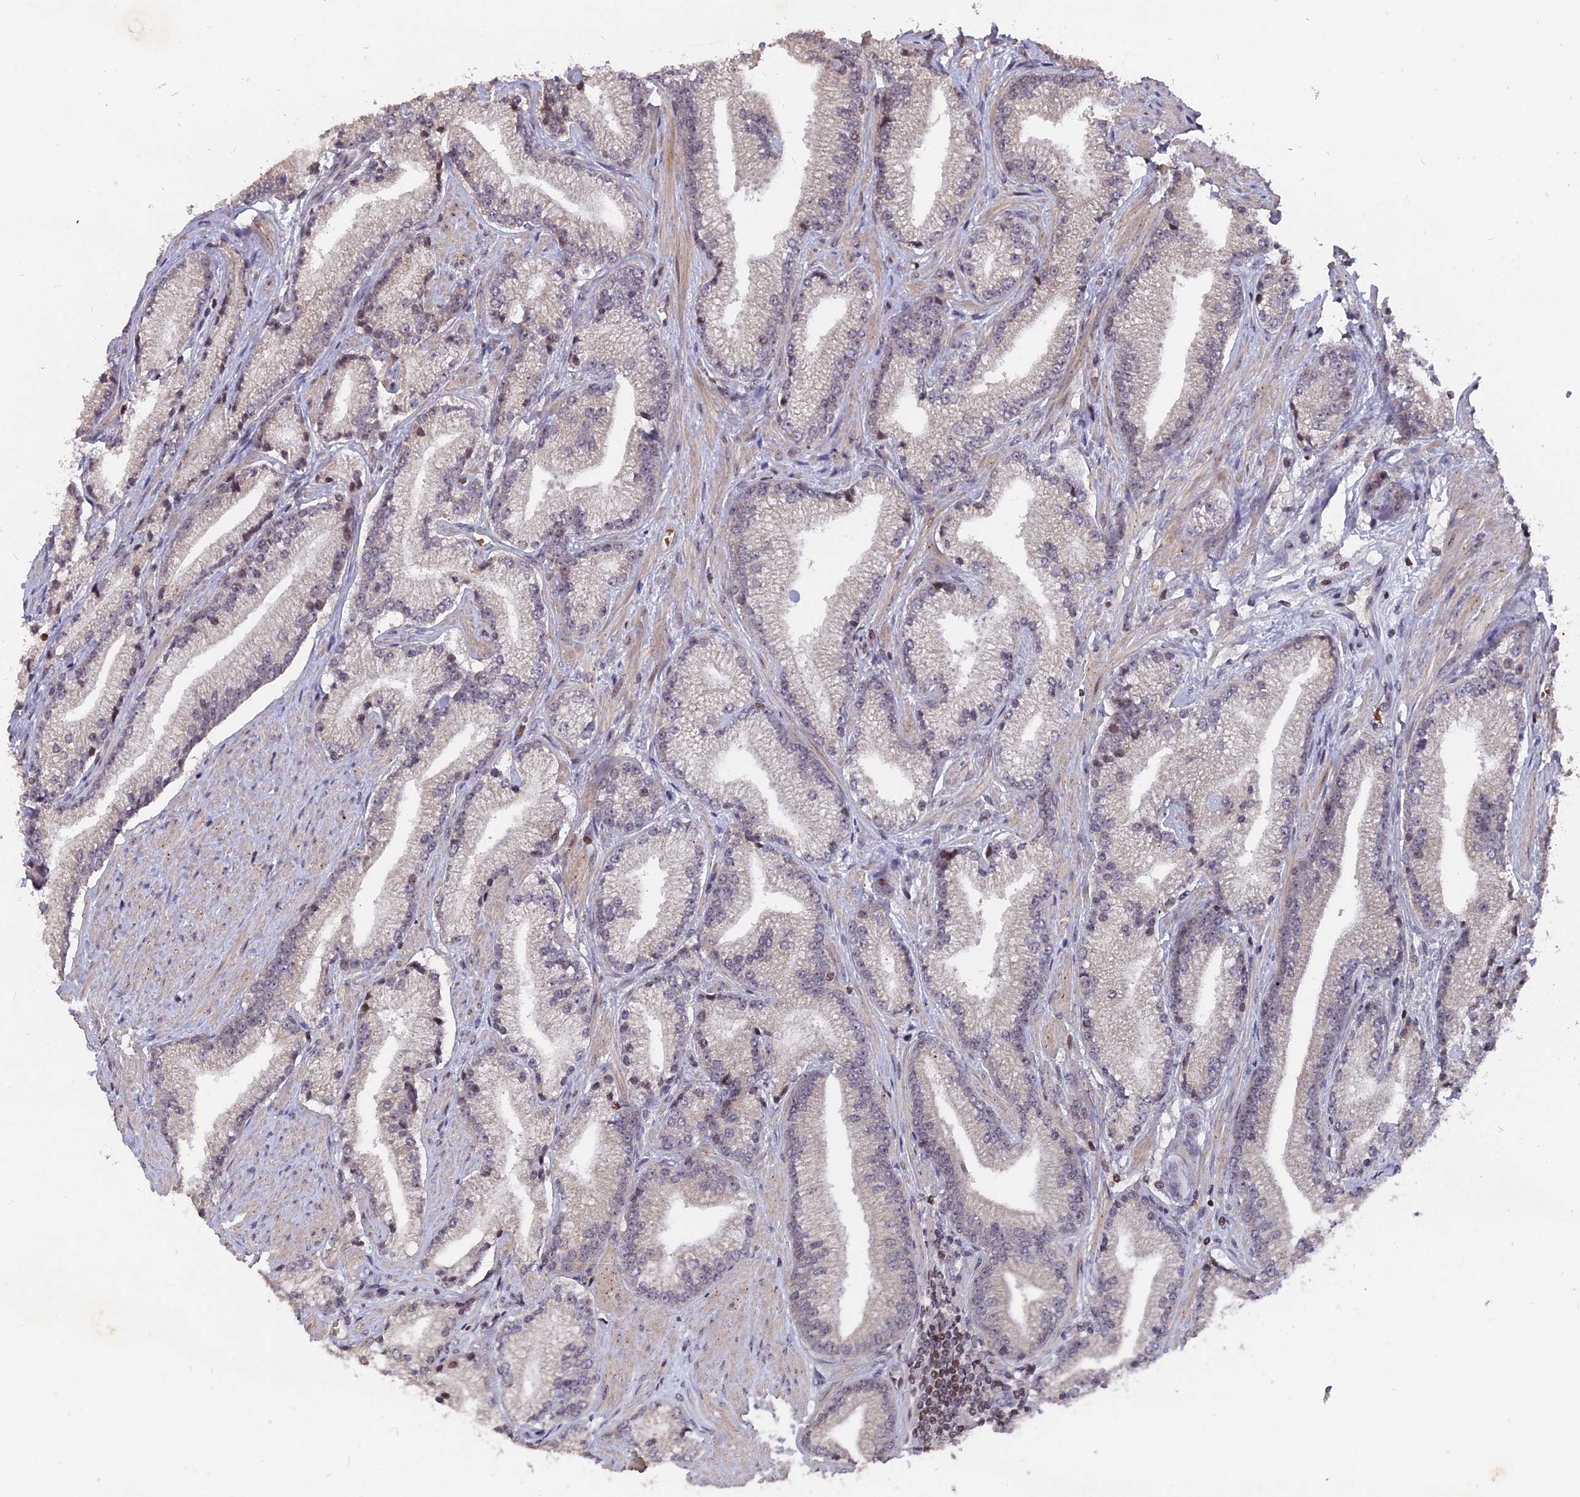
{"staining": {"intensity": "negative", "quantity": "none", "location": "none"}, "tissue": "prostate cancer", "cell_type": "Tumor cells", "image_type": "cancer", "snomed": [{"axis": "morphology", "description": "Adenocarcinoma, High grade"}, {"axis": "topography", "description": "Prostate"}], "caption": "Adenocarcinoma (high-grade) (prostate) stained for a protein using immunohistochemistry (IHC) exhibits no positivity tumor cells.", "gene": "NR1H3", "patient": {"sex": "male", "age": 67}}